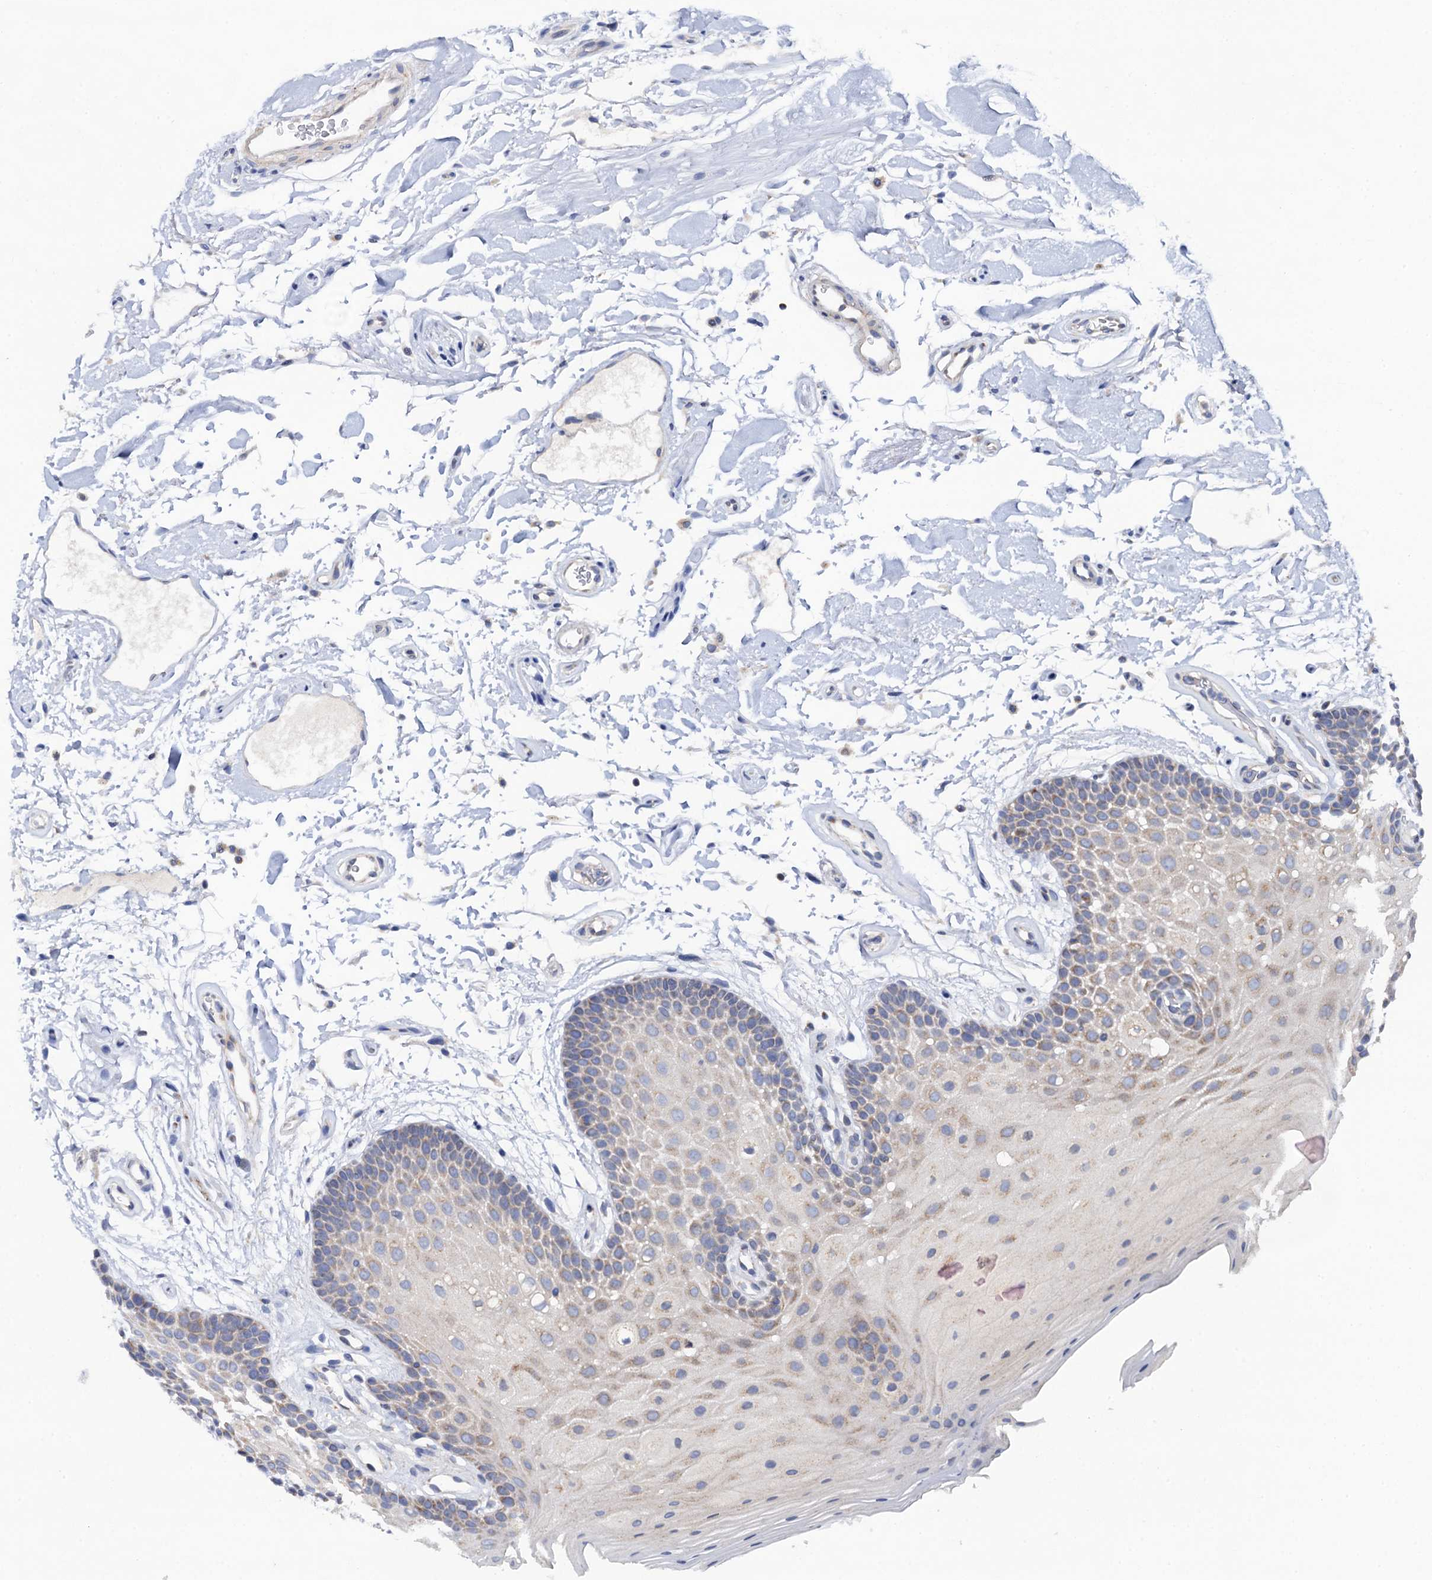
{"staining": {"intensity": "weak", "quantity": "<25%", "location": "cytoplasmic/membranous"}, "tissue": "oral mucosa", "cell_type": "Squamous epithelial cells", "image_type": "normal", "snomed": [{"axis": "morphology", "description": "Normal tissue, NOS"}, {"axis": "topography", "description": "Oral tissue"}], "caption": "Protein analysis of unremarkable oral mucosa shows no significant staining in squamous epithelial cells. Brightfield microscopy of IHC stained with DAB (3,3'-diaminobenzidine) (brown) and hematoxylin (blue), captured at high magnification.", "gene": "MRPL48", "patient": {"sex": "male", "age": 62}}